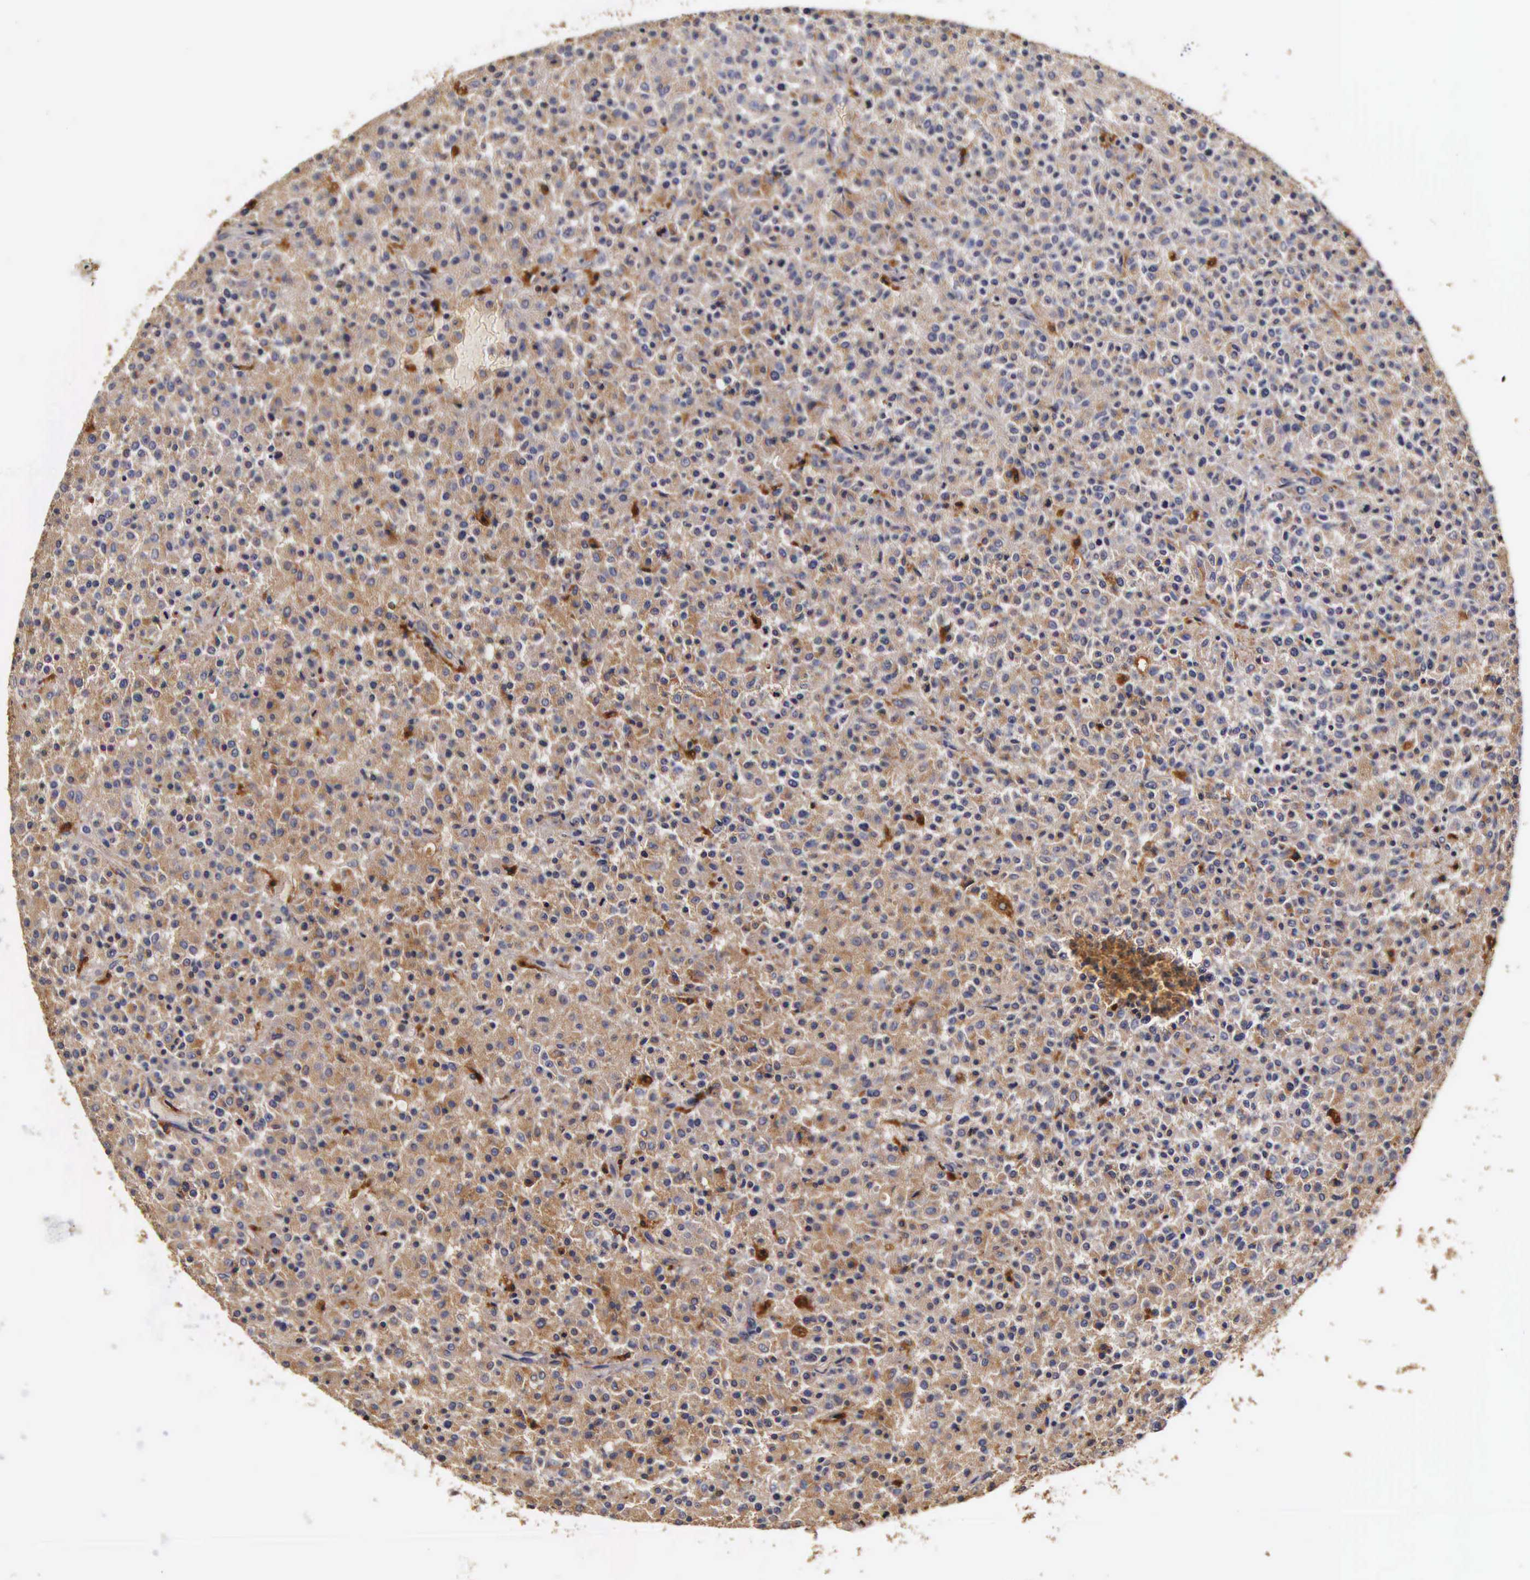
{"staining": {"intensity": "moderate", "quantity": "25%-75%", "location": "cytoplasmic/membranous"}, "tissue": "testis cancer", "cell_type": "Tumor cells", "image_type": "cancer", "snomed": [{"axis": "morphology", "description": "Seminoma, NOS"}, {"axis": "topography", "description": "Testis"}], "caption": "Immunohistochemistry (IHC) of human testis cancer (seminoma) exhibits medium levels of moderate cytoplasmic/membranous positivity in about 25%-75% of tumor cells.", "gene": "CTSB", "patient": {"sex": "male", "age": 59}}